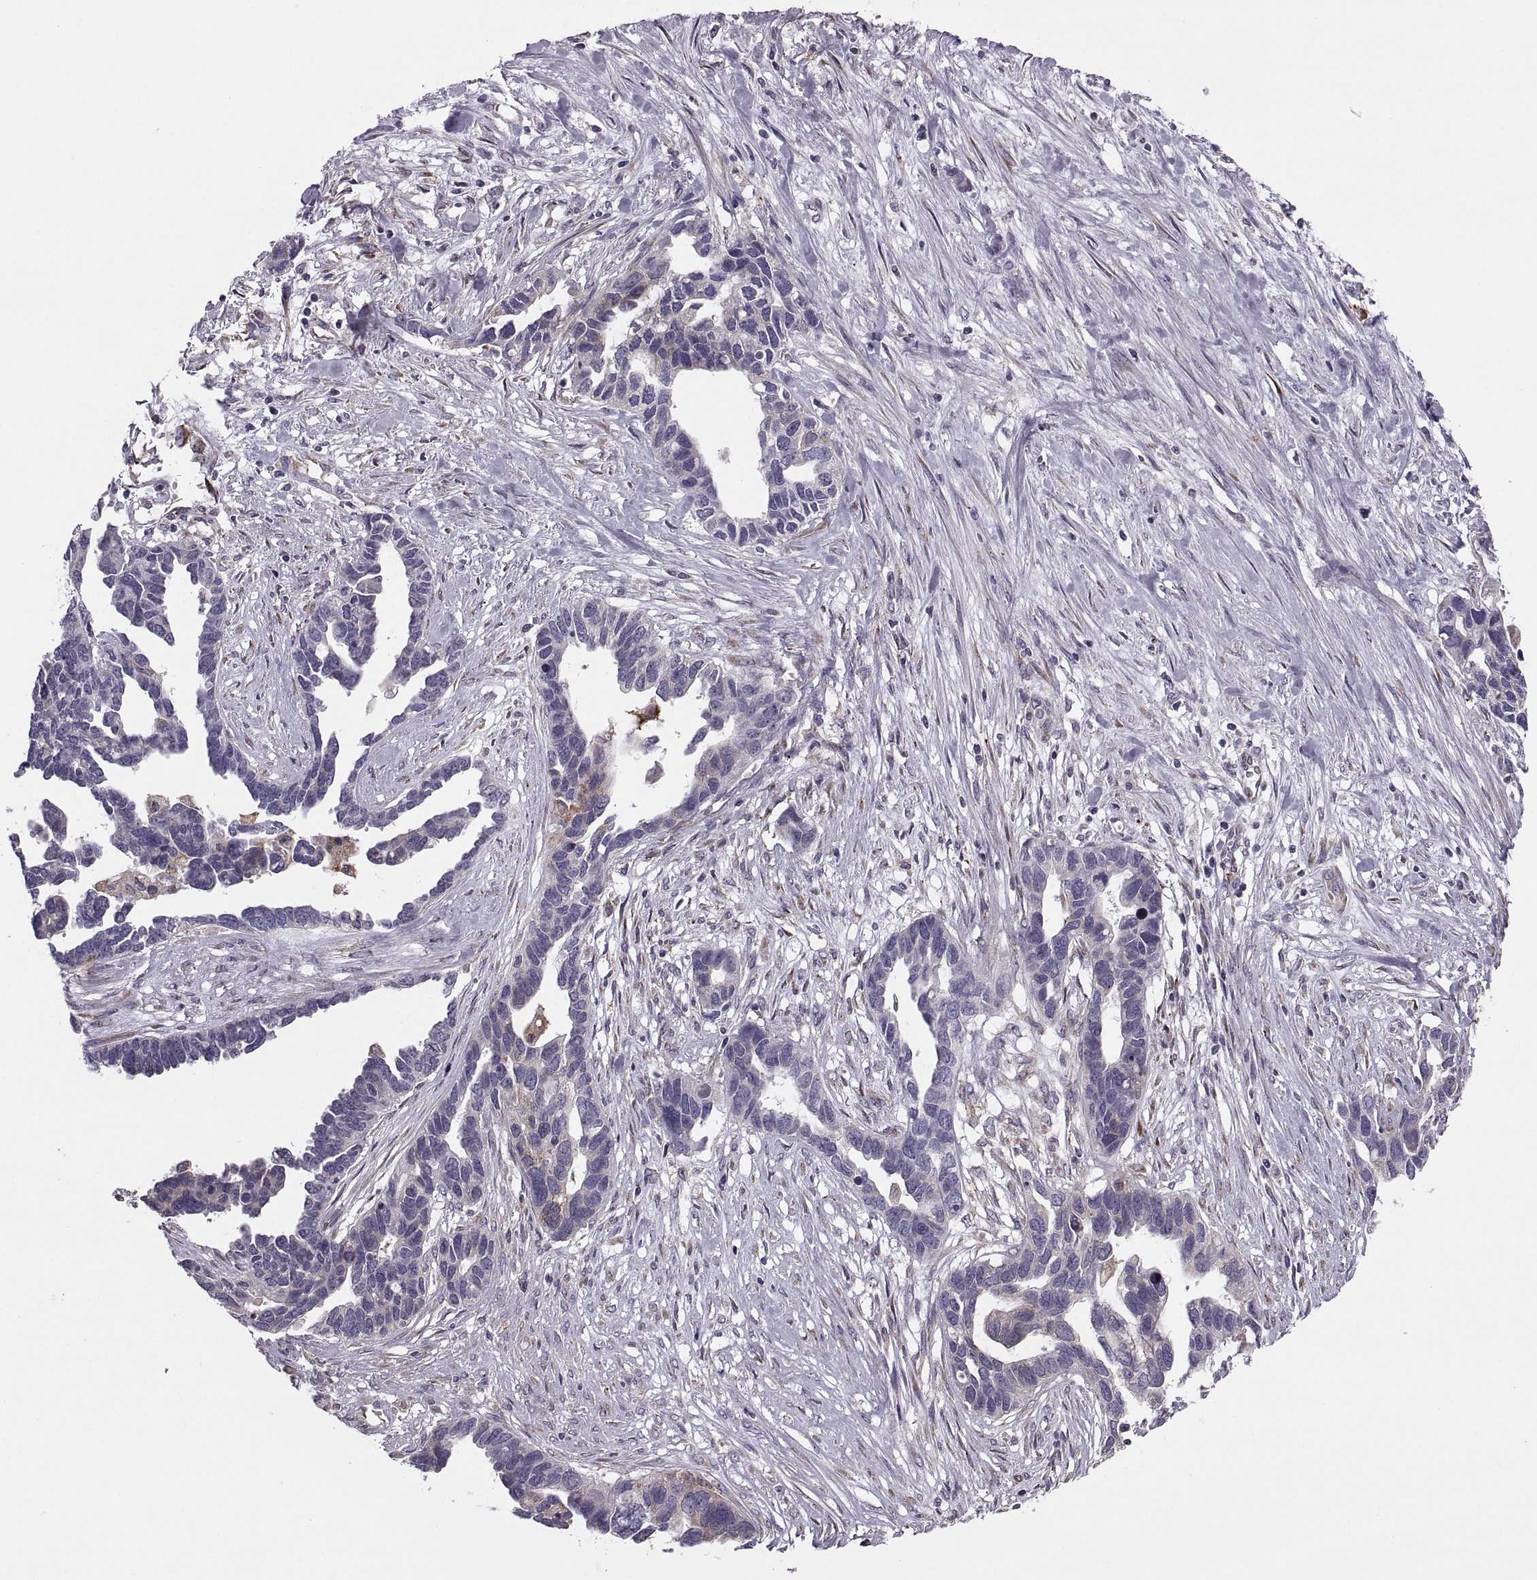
{"staining": {"intensity": "negative", "quantity": "none", "location": "none"}, "tissue": "ovarian cancer", "cell_type": "Tumor cells", "image_type": "cancer", "snomed": [{"axis": "morphology", "description": "Cystadenocarcinoma, serous, NOS"}, {"axis": "topography", "description": "Ovary"}], "caption": "Protein analysis of ovarian serous cystadenocarcinoma demonstrates no significant staining in tumor cells. (IHC, brightfield microscopy, high magnification).", "gene": "LETM2", "patient": {"sex": "female", "age": 54}}